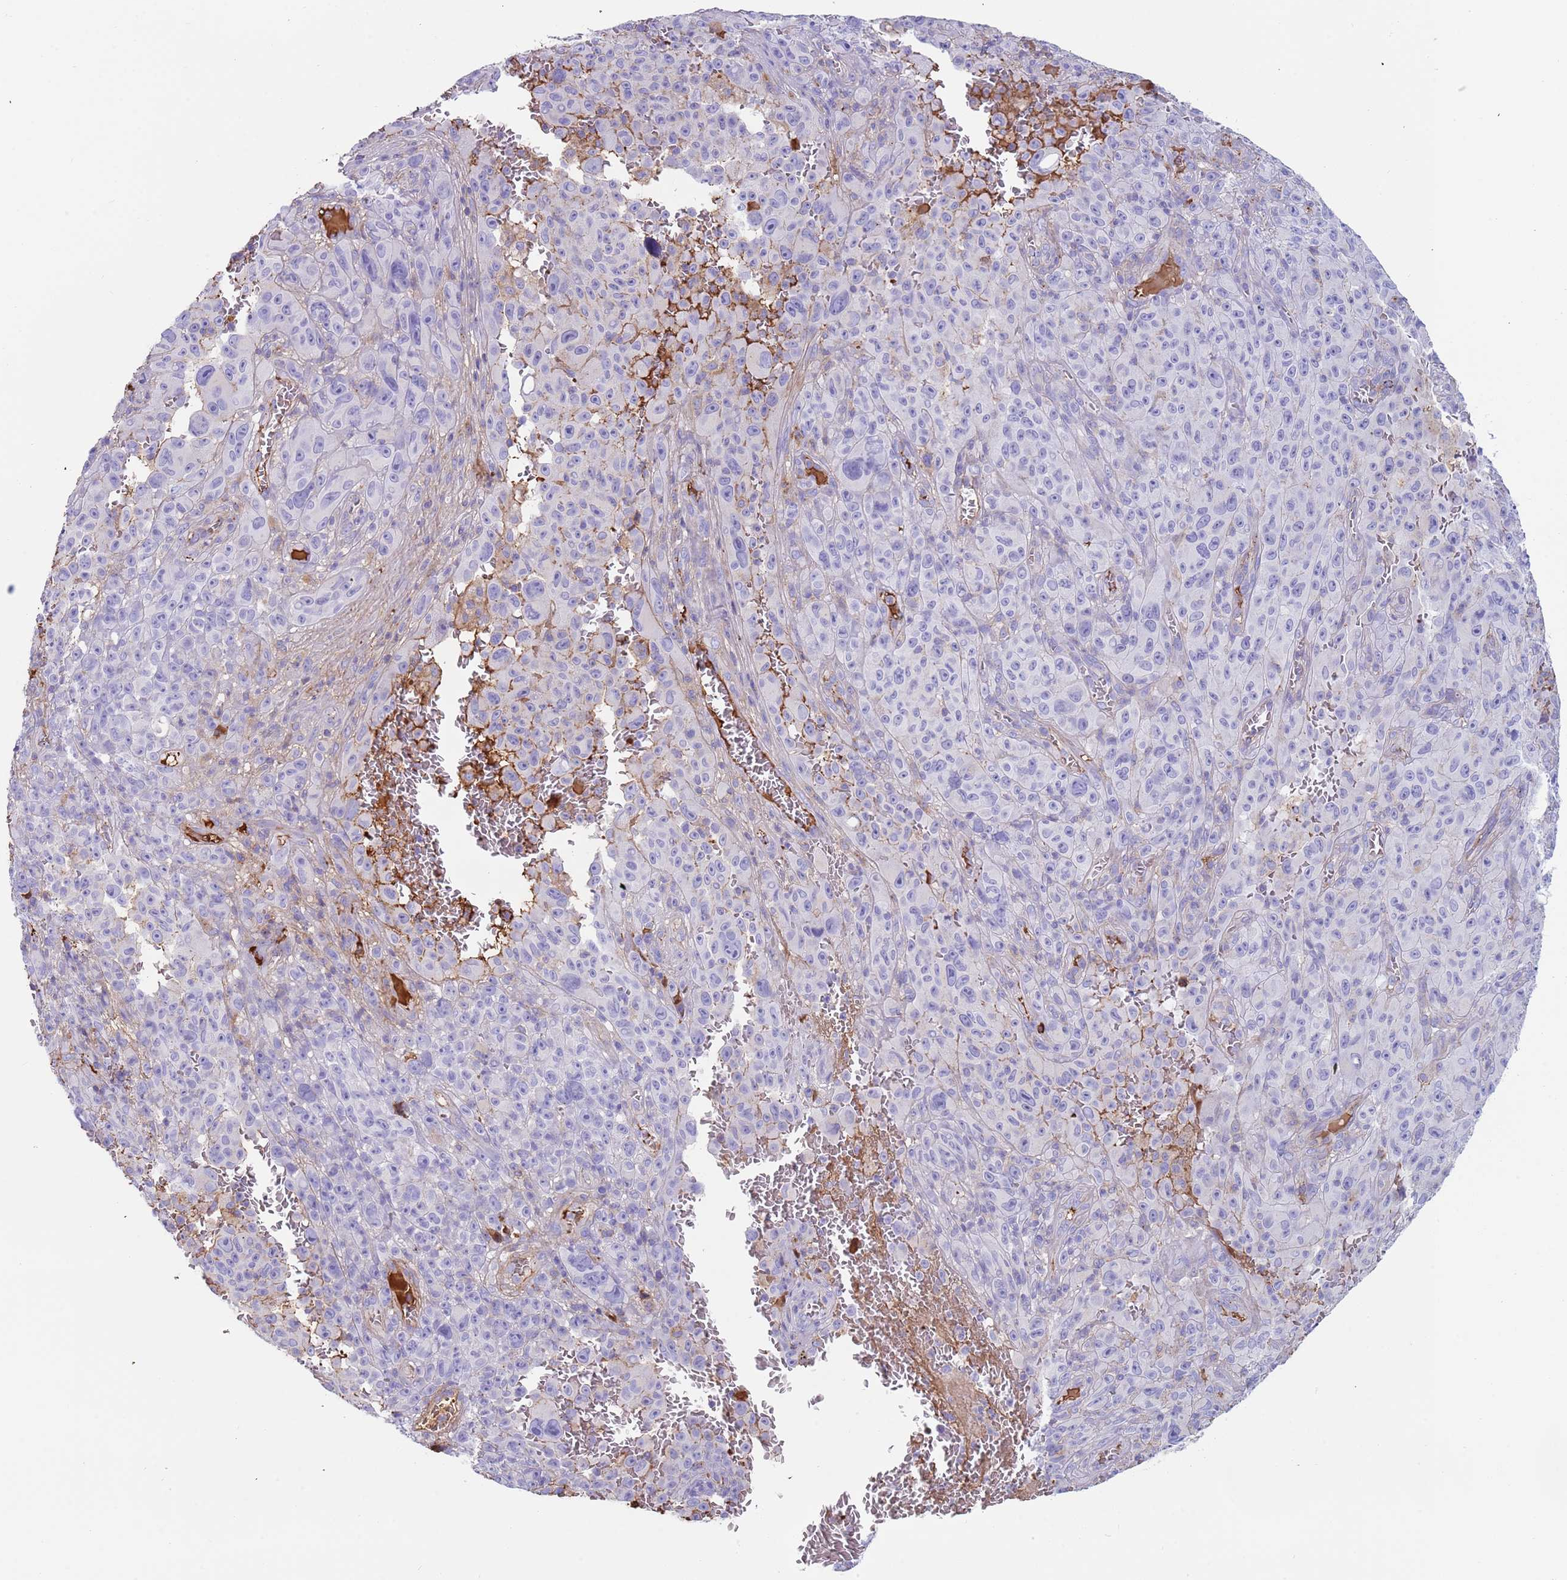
{"staining": {"intensity": "negative", "quantity": "none", "location": "none"}, "tissue": "melanoma", "cell_type": "Tumor cells", "image_type": "cancer", "snomed": [{"axis": "morphology", "description": "Malignant melanoma, NOS"}, {"axis": "topography", "description": "Skin"}], "caption": "Immunohistochemistry of malignant melanoma shows no staining in tumor cells.", "gene": "CYSLTR2", "patient": {"sex": "female", "age": 82}}